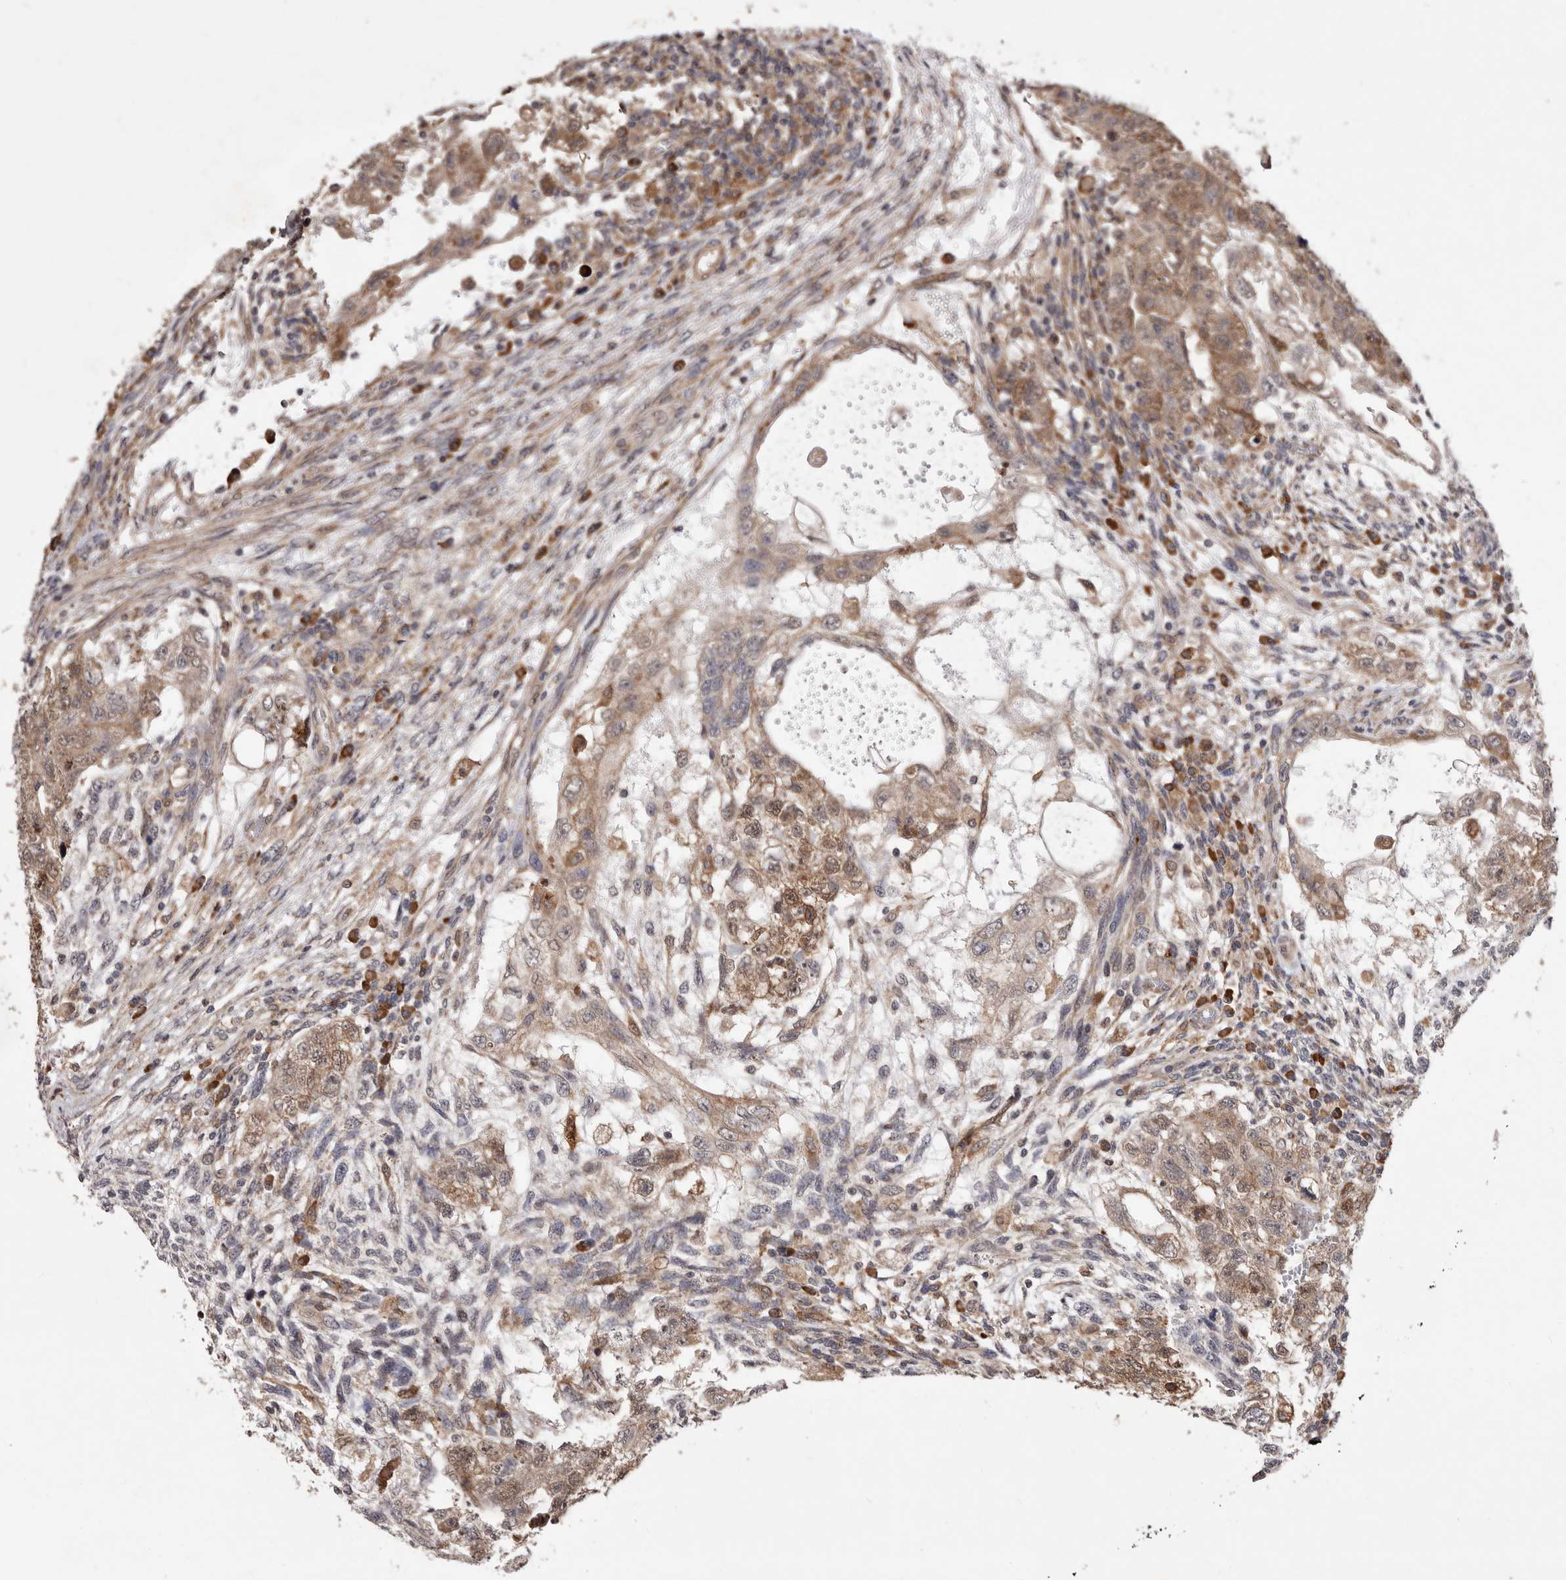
{"staining": {"intensity": "moderate", "quantity": ">75%", "location": "cytoplasmic/membranous"}, "tissue": "testis cancer", "cell_type": "Tumor cells", "image_type": "cancer", "snomed": [{"axis": "morphology", "description": "Normal tissue, NOS"}, {"axis": "morphology", "description": "Carcinoma, Embryonal, NOS"}, {"axis": "topography", "description": "Testis"}], "caption": "Testis embryonal carcinoma stained with a brown dye displays moderate cytoplasmic/membranous positive positivity in about >75% of tumor cells.", "gene": "RRM2B", "patient": {"sex": "male", "age": 36}}